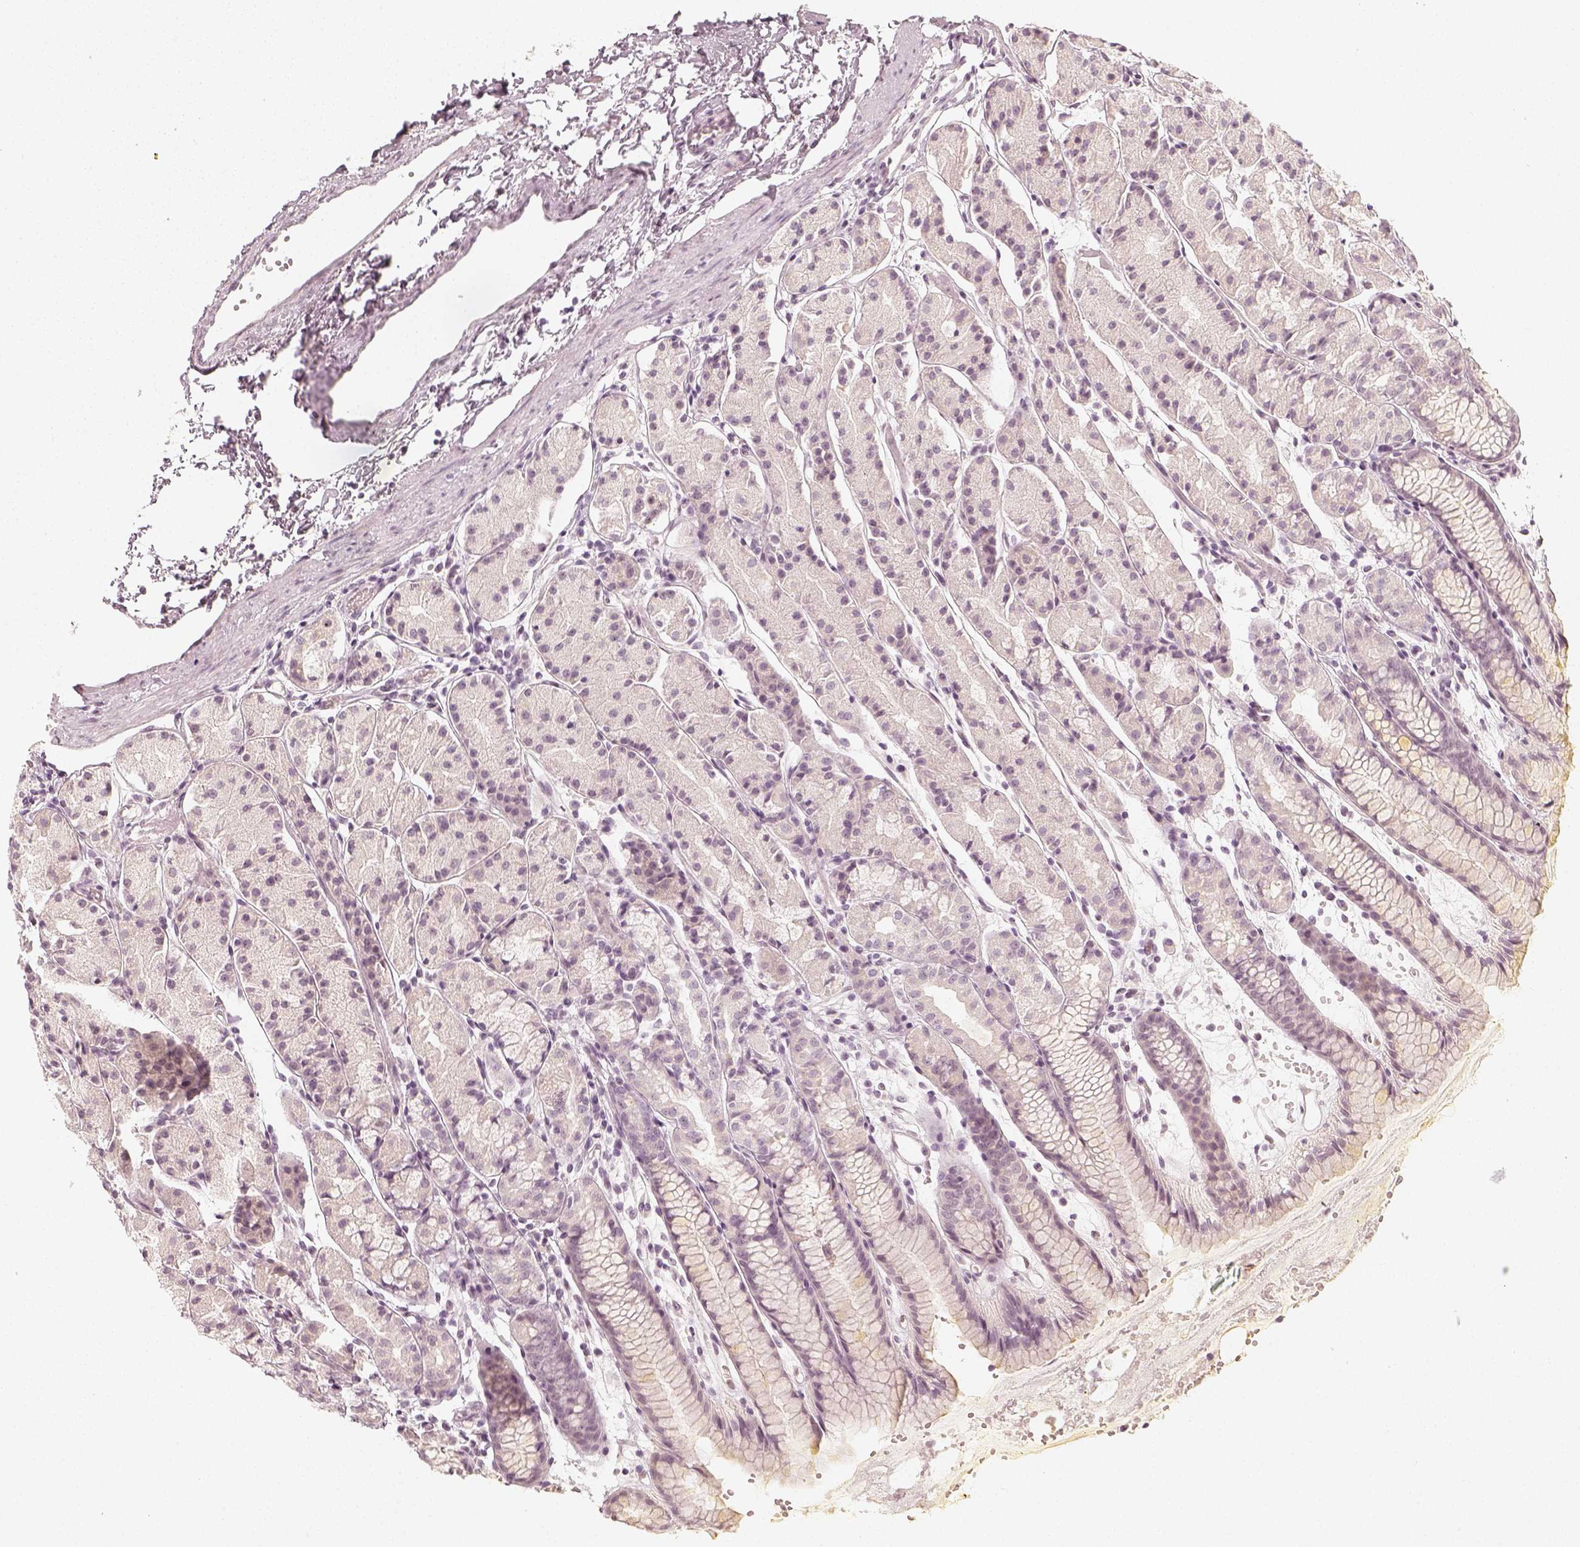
{"staining": {"intensity": "negative", "quantity": "none", "location": "none"}, "tissue": "stomach", "cell_type": "Glandular cells", "image_type": "normal", "snomed": [{"axis": "morphology", "description": "Normal tissue, NOS"}, {"axis": "topography", "description": "Stomach, upper"}], "caption": "IHC micrograph of unremarkable stomach: human stomach stained with DAB demonstrates no significant protein positivity in glandular cells. Brightfield microscopy of IHC stained with DAB (brown) and hematoxylin (blue), captured at high magnification.", "gene": "KRTAP2", "patient": {"sex": "male", "age": 47}}